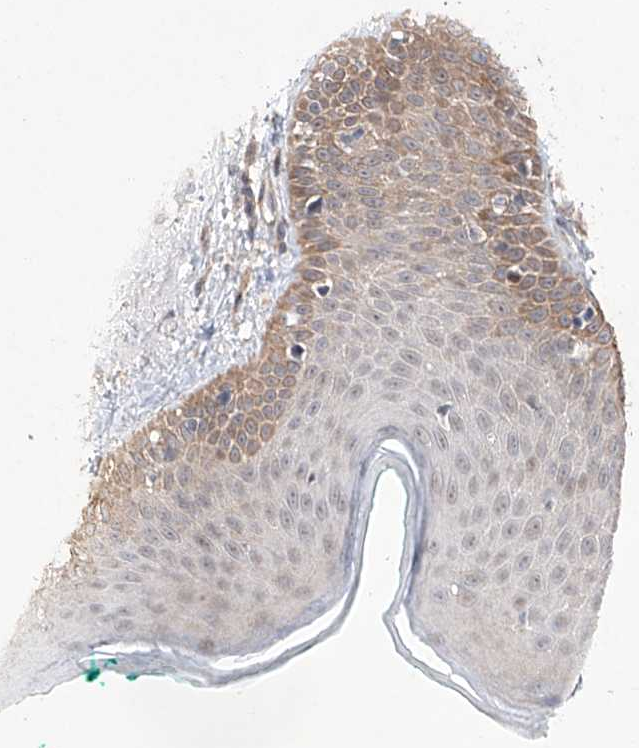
{"staining": {"intensity": "moderate", "quantity": ">75%", "location": "cytoplasmic/membranous"}, "tissue": "oral mucosa", "cell_type": "Squamous epithelial cells", "image_type": "normal", "snomed": [{"axis": "morphology", "description": "Normal tissue, NOS"}, {"axis": "topography", "description": "Oral tissue"}], "caption": "This histopathology image demonstrates IHC staining of normal human oral mucosa, with medium moderate cytoplasmic/membranous positivity in about >75% of squamous epithelial cells.", "gene": "AFG1L", "patient": {"sex": "female", "age": 70}}